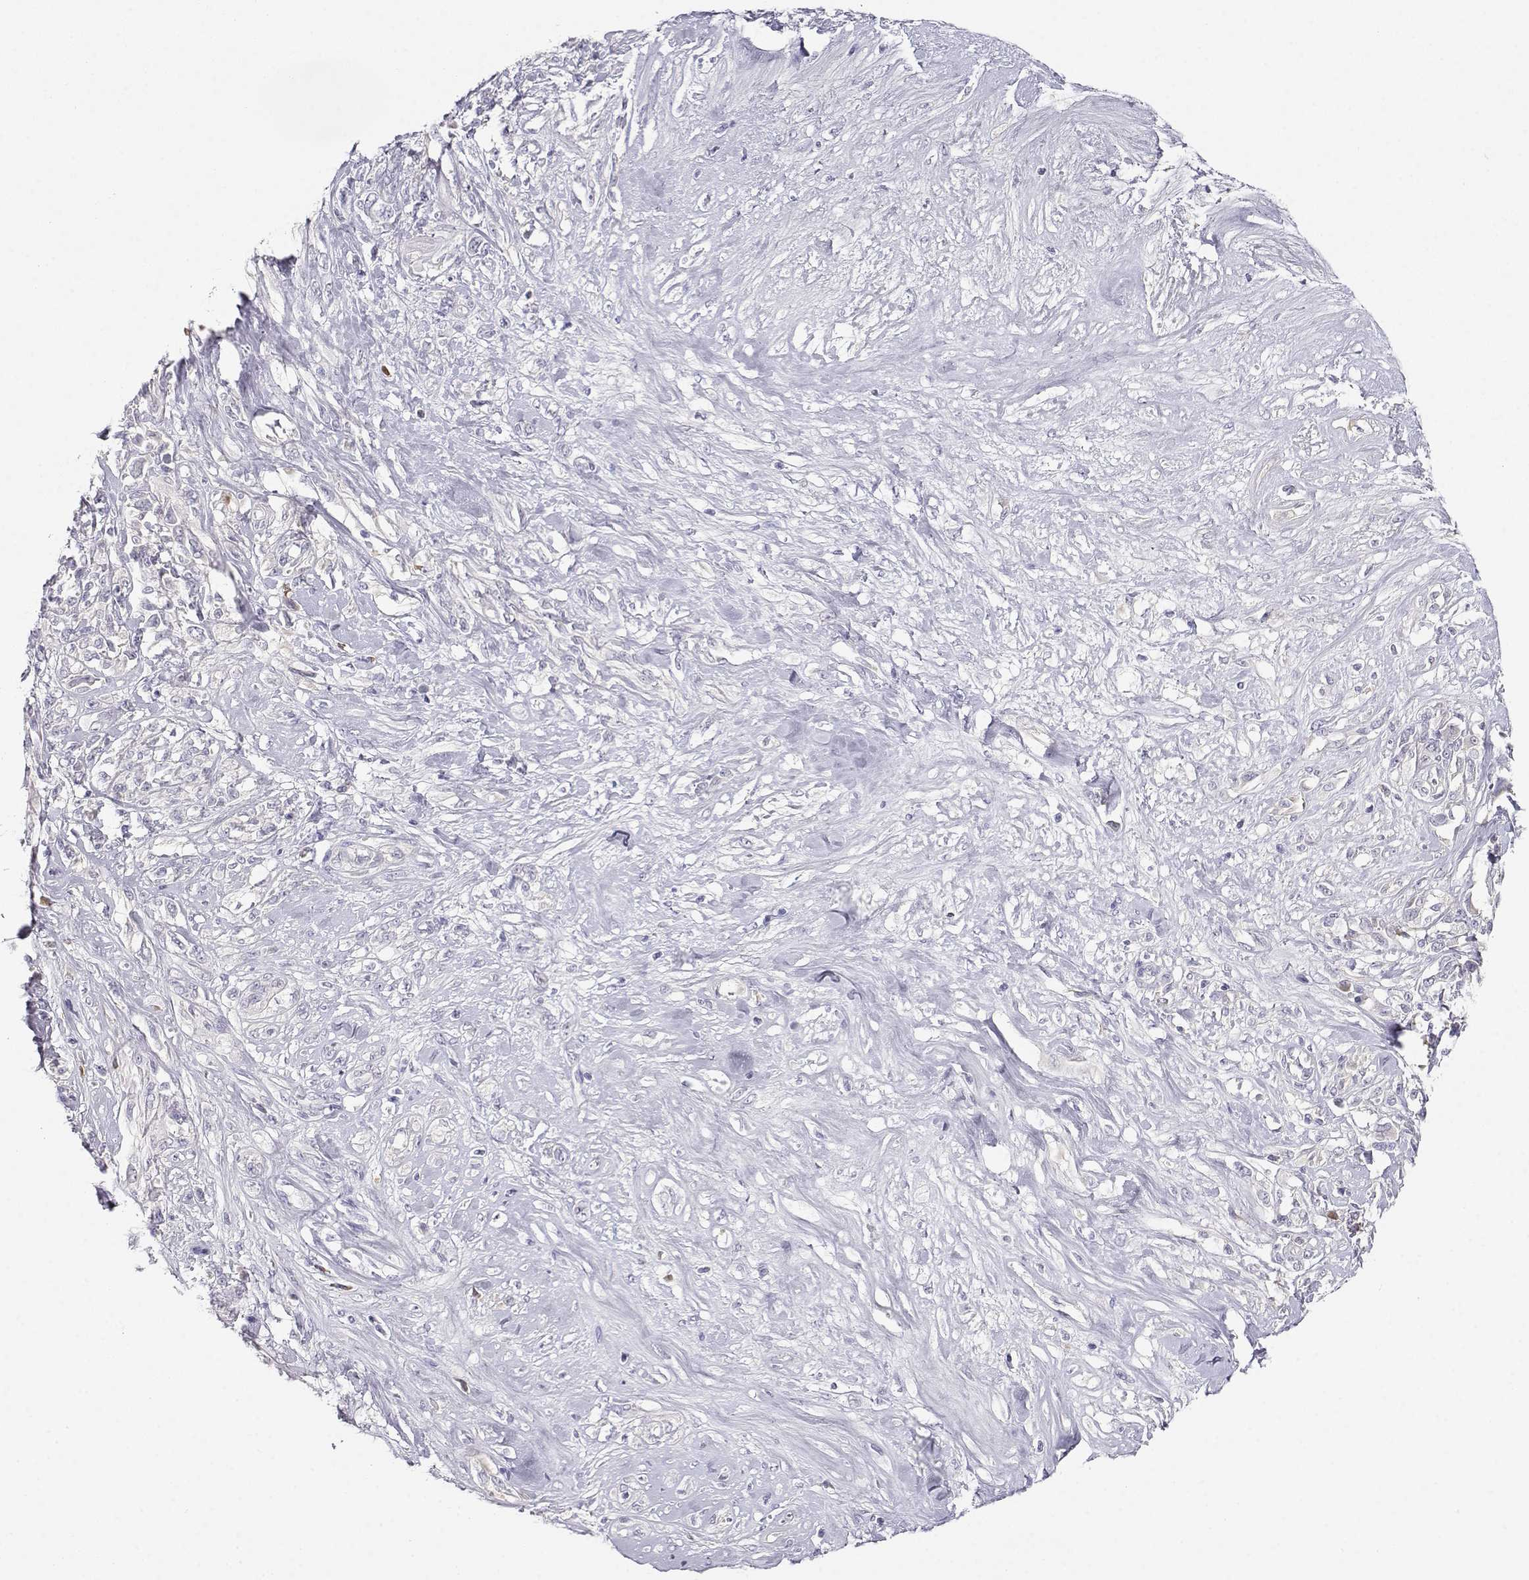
{"staining": {"intensity": "negative", "quantity": "none", "location": "none"}, "tissue": "melanoma", "cell_type": "Tumor cells", "image_type": "cancer", "snomed": [{"axis": "morphology", "description": "Malignant melanoma, NOS"}, {"axis": "topography", "description": "Skin"}], "caption": "IHC image of malignant melanoma stained for a protein (brown), which reveals no staining in tumor cells.", "gene": "CDHR1", "patient": {"sex": "female", "age": 91}}